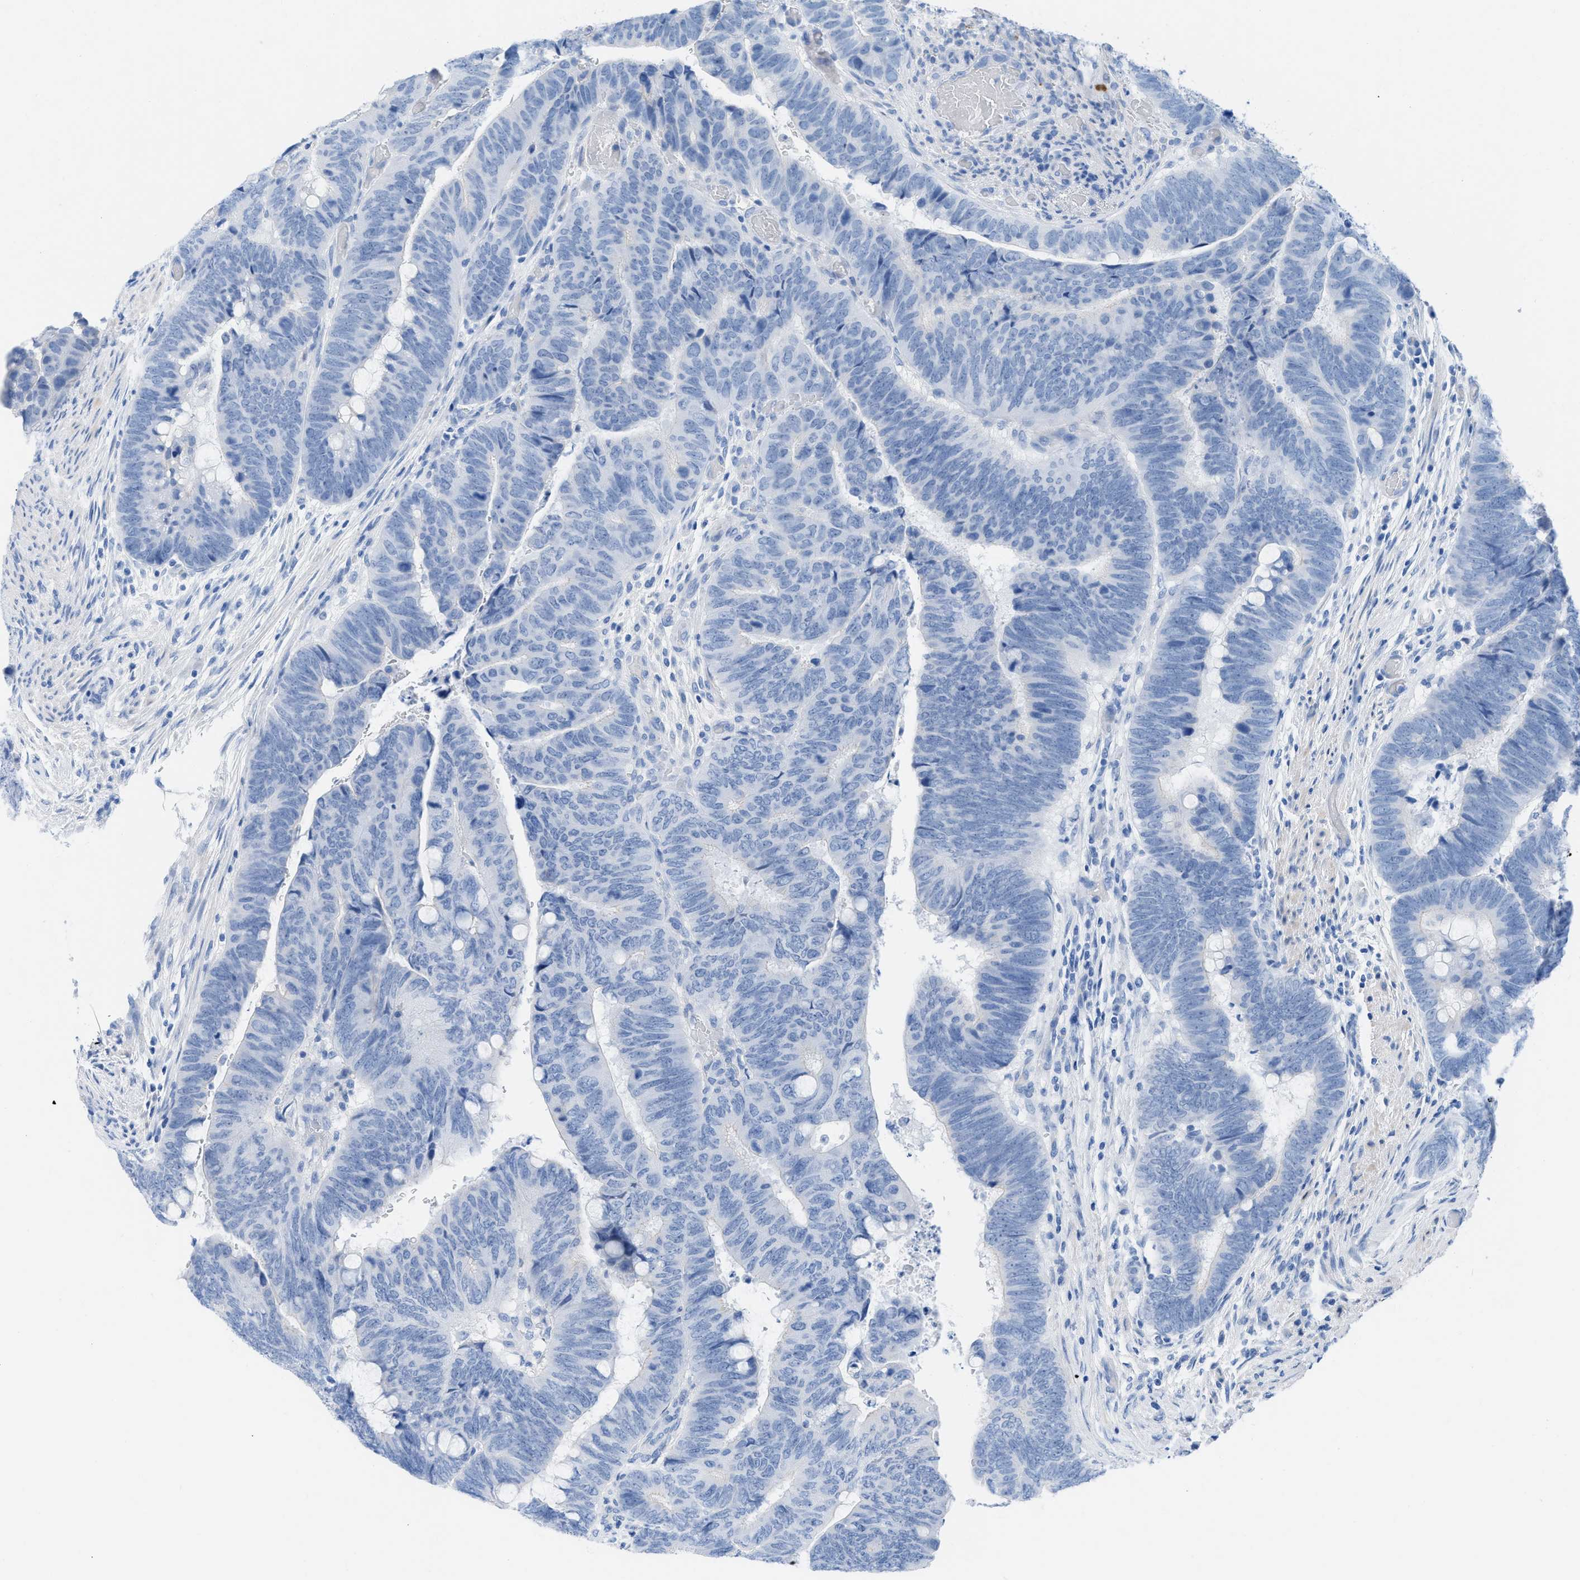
{"staining": {"intensity": "negative", "quantity": "none", "location": "none"}, "tissue": "colorectal cancer", "cell_type": "Tumor cells", "image_type": "cancer", "snomed": [{"axis": "morphology", "description": "Normal tissue, NOS"}, {"axis": "morphology", "description": "Adenocarcinoma, NOS"}, {"axis": "topography", "description": "Rectum"}], "caption": "Tumor cells show no significant protein staining in adenocarcinoma (colorectal).", "gene": "TCL1A", "patient": {"sex": "male", "age": 92}}